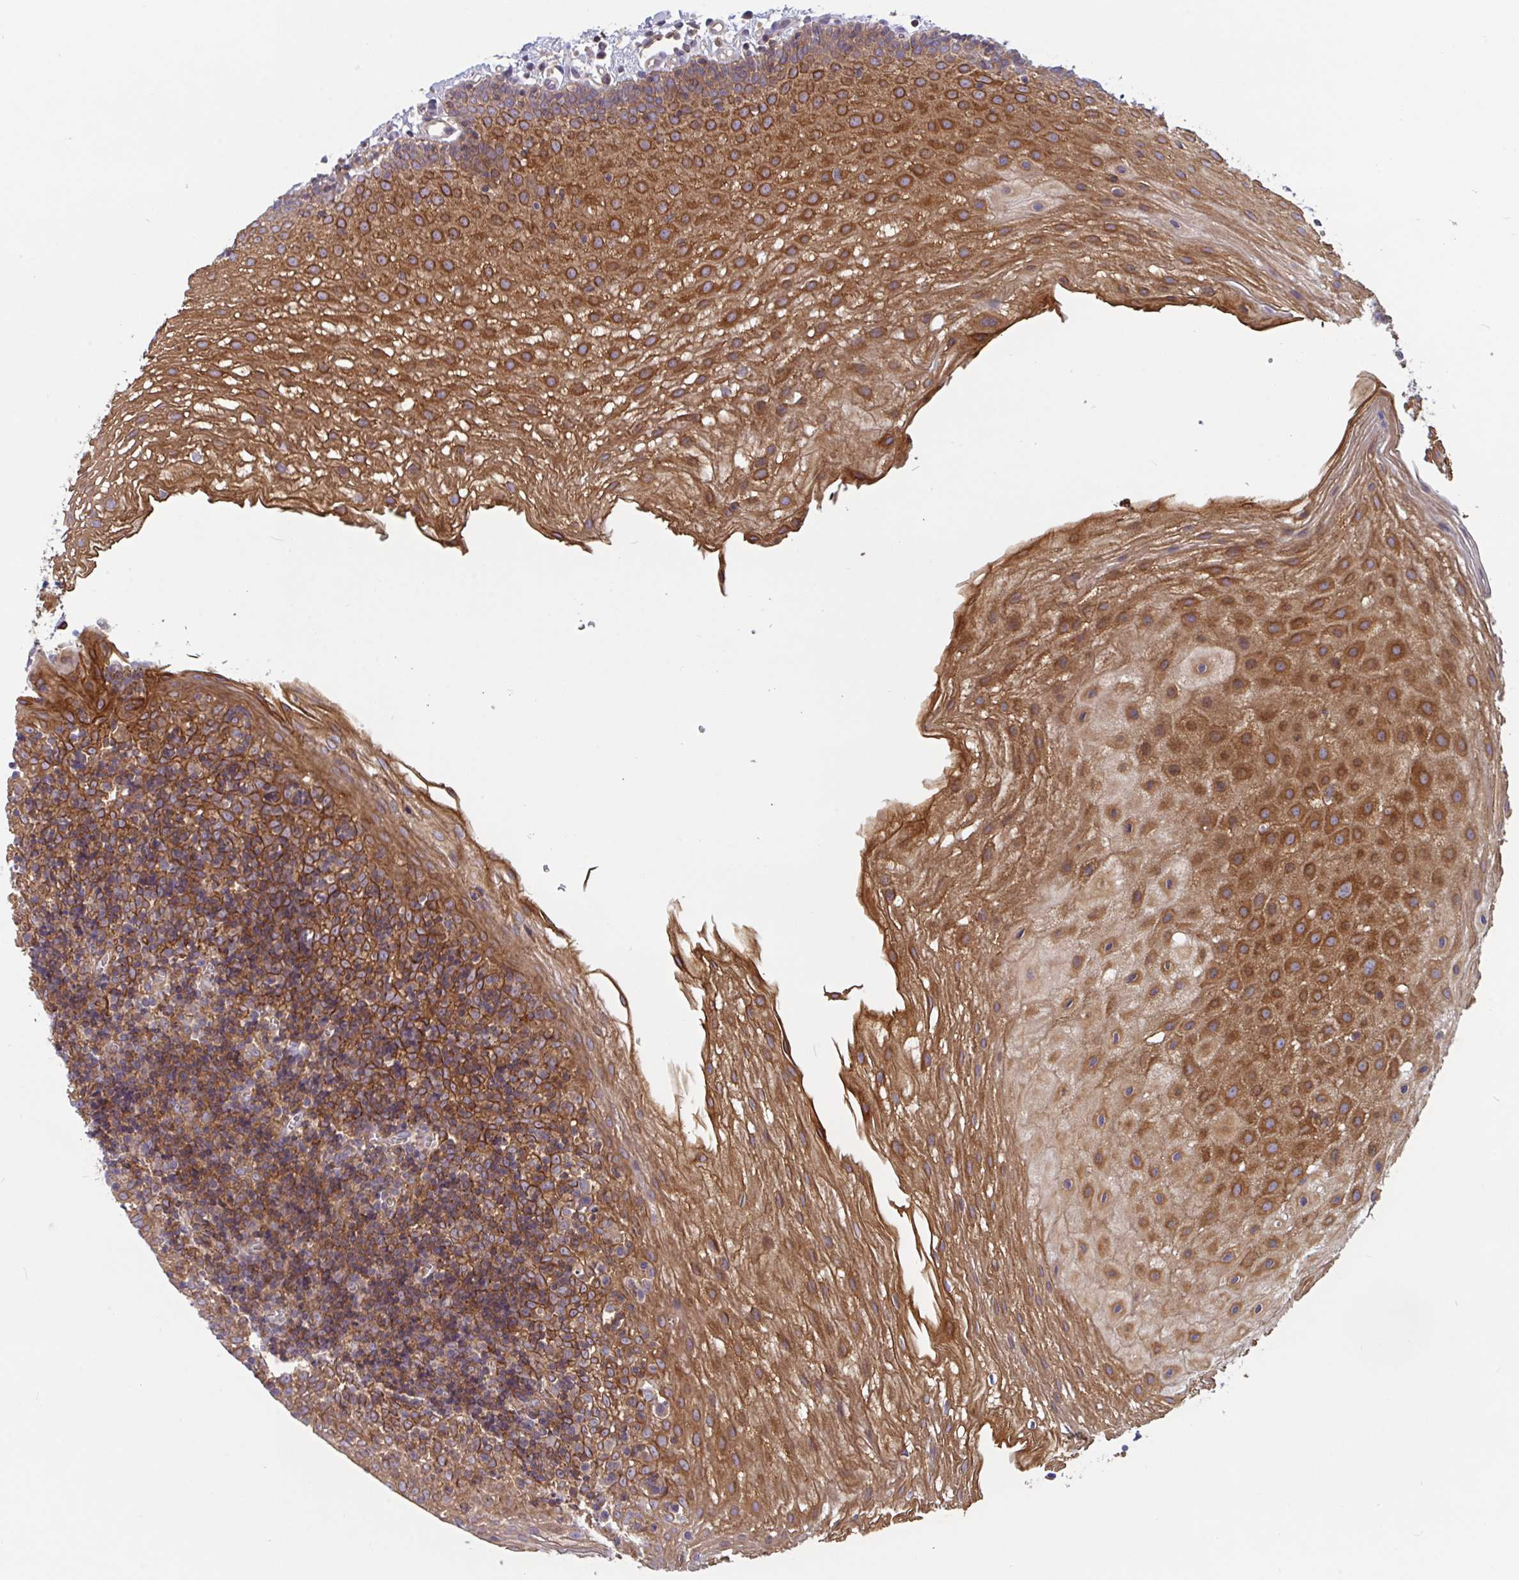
{"staining": {"intensity": "strong", "quantity": ">75%", "location": "cytoplasmic/membranous"}, "tissue": "oral mucosa", "cell_type": "Squamous epithelial cells", "image_type": "normal", "snomed": [{"axis": "morphology", "description": "Normal tissue, NOS"}, {"axis": "morphology", "description": "Squamous cell carcinoma, NOS"}, {"axis": "topography", "description": "Oral tissue"}, {"axis": "topography", "description": "Head-Neck"}], "caption": "Brown immunohistochemical staining in unremarkable human oral mucosa reveals strong cytoplasmic/membranous positivity in approximately >75% of squamous epithelial cells.", "gene": "TANK", "patient": {"sex": "male", "age": 58}}